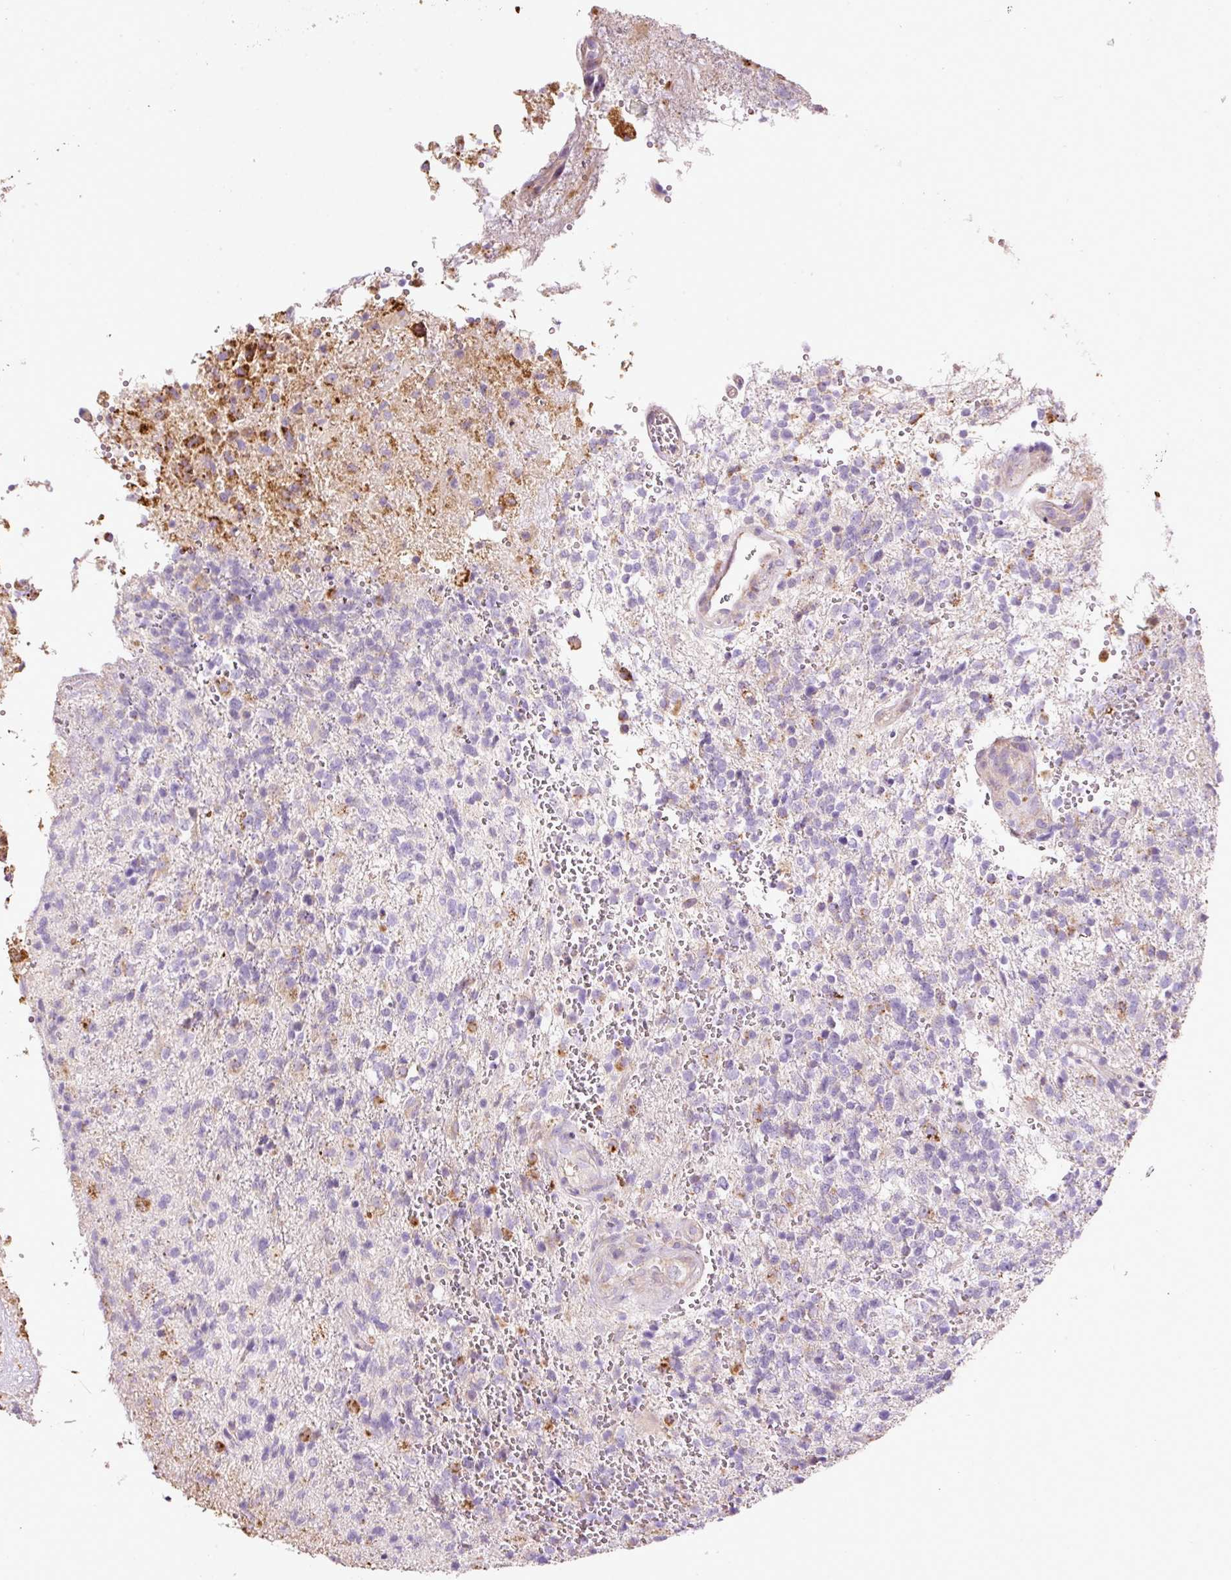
{"staining": {"intensity": "negative", "quantity": "none", "location": "none"}, "tissue": "glioma", "cell_type": "Tumor cells", "image_type": "cancer", "snomed": [{"axis": "morphology", "description": "Glioma, malignant, High grade"}, {"axis": "topography", "description": "Brain"}], "caption": "Tumor cells are negative for brown protein staining in glioma.", "gene": "TMC8", "patient": {"sex": "male", "age": 56}}